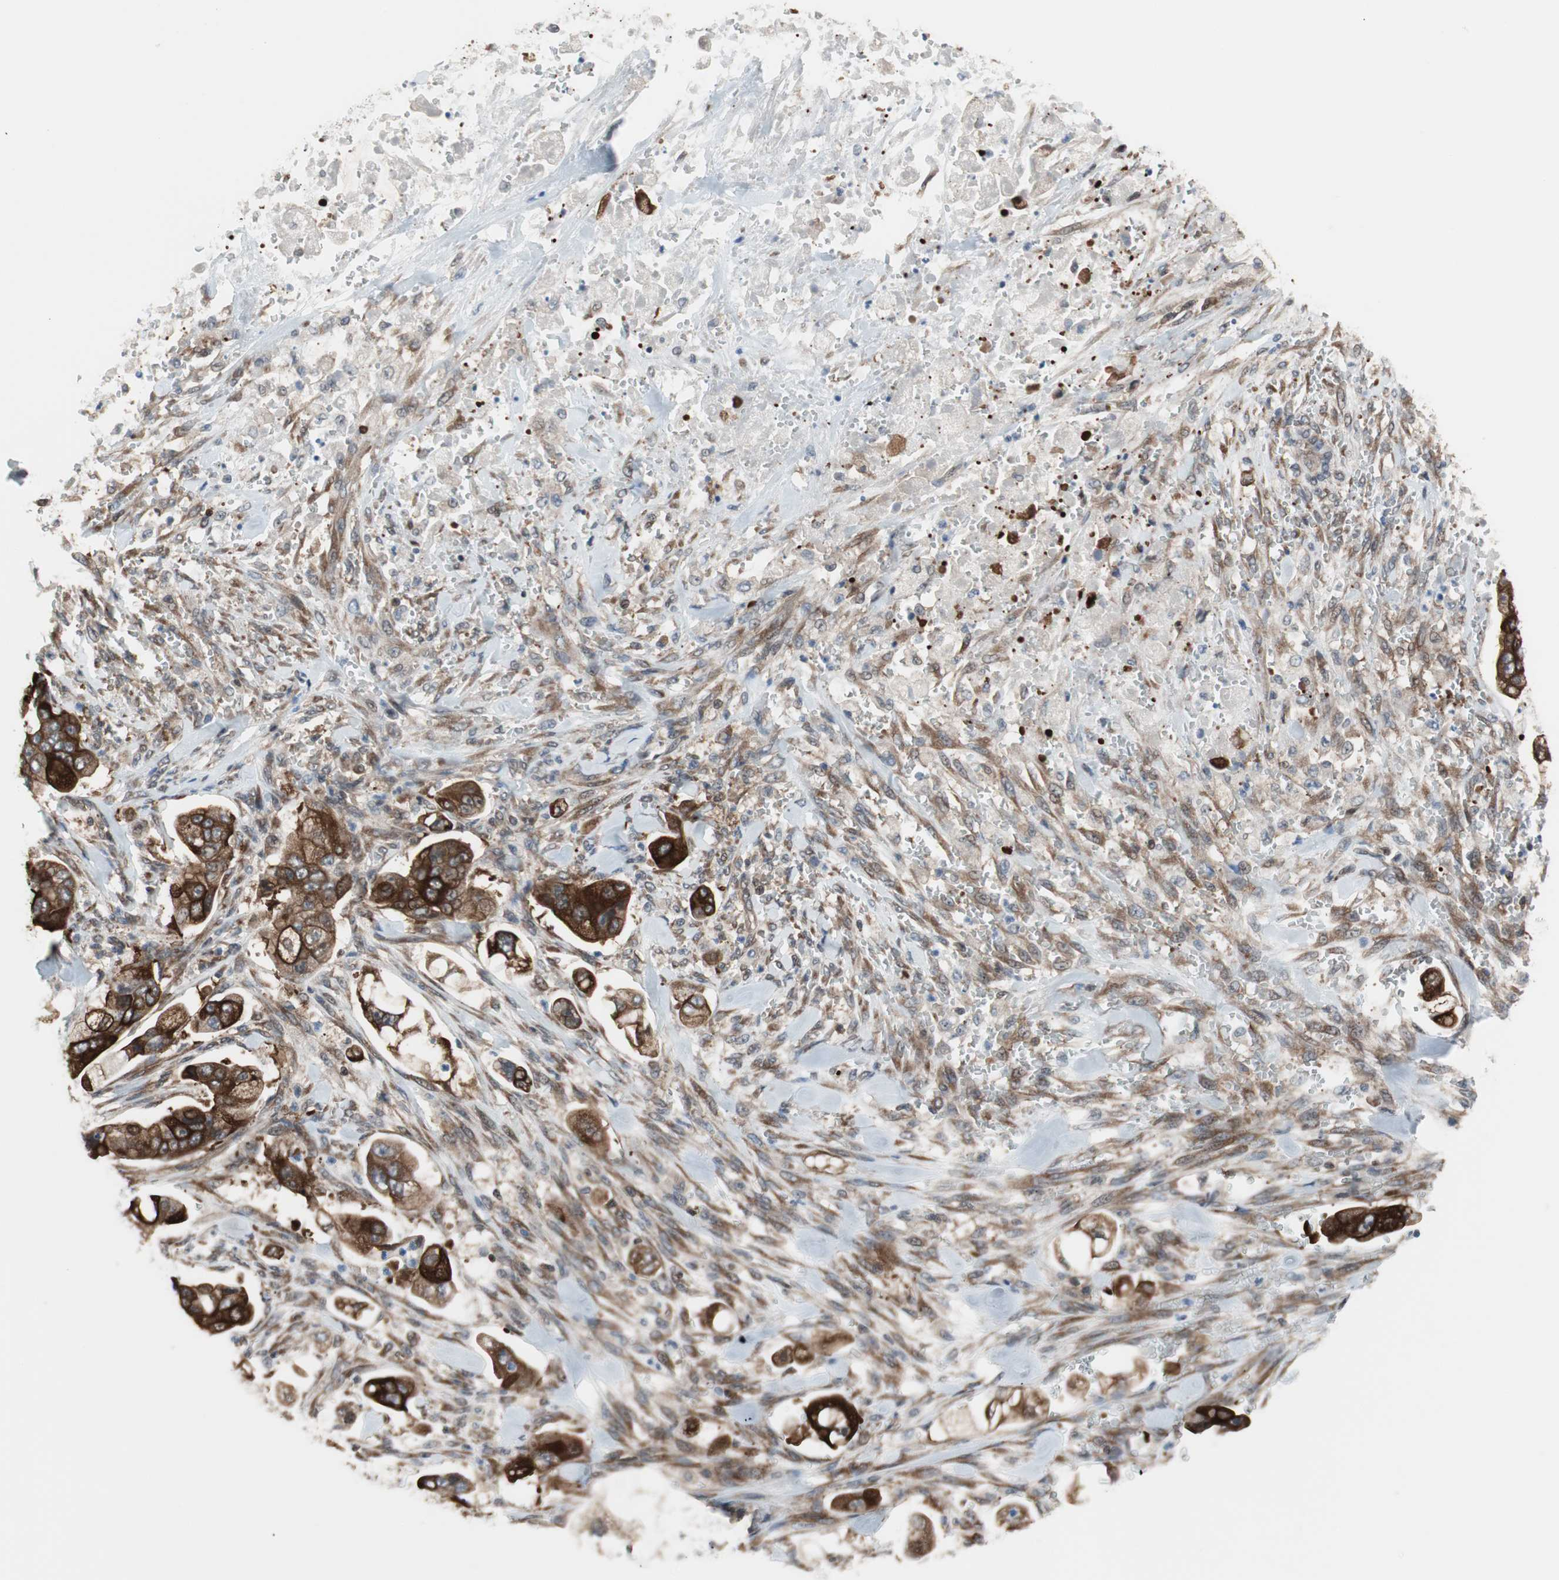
{"staining": {"intensity": "strong", "quantity": "25%-75%", "location": "cytoplasmic/membranous"}, "tissue": "stomach cancer", "cell_type": "Tumor cells", "image_type": "cancer", "snomed": [{"axis": "morphology", "description": "Adenocarcinoma, NOS"}, {"axis": "topography", "description": "Stomach"}], "caption": "Stomach cancer (adenocarcinoma) was stained to show a protein in brown. There is high levels of strong cytoplasmic/membranous expression in approximately 25%-75% of tumor cells.", "gene": "ZNF512B", "patient": {"sex": "male", "age": 62}}